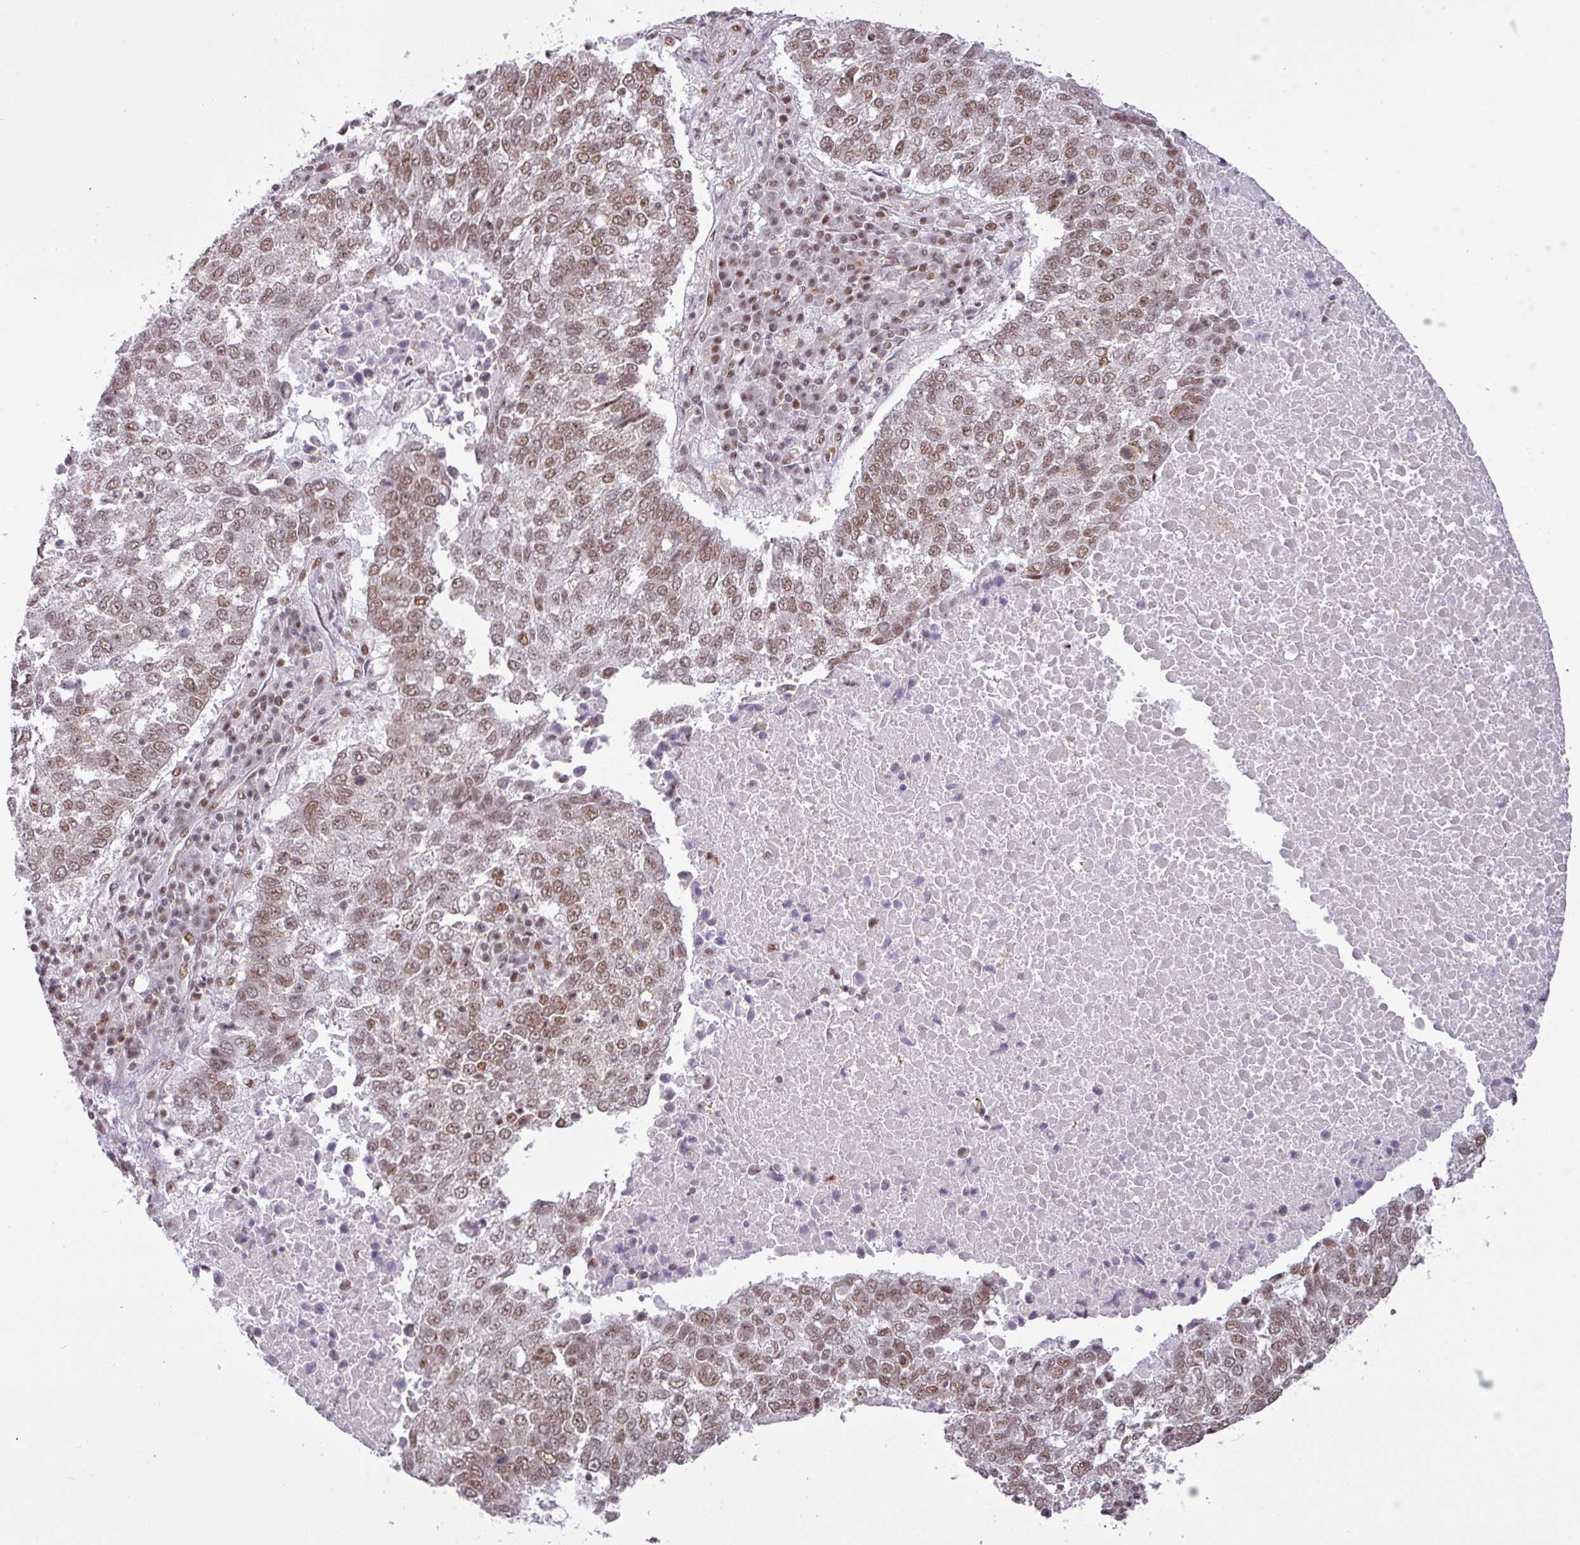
{"staining": {"intensity": "moderate", "quantity": ">75%", "location": "nuclear"}, "tissue": "lung cancer", "cell_type": "Tumor cells", "image_type": "cancer", "snomed": [{"axis": "morphology", "description": "Squamous cell carcinoma, NOS"}, {"axis": "topography", "description": "Lung"}], "caption": "Immunohistochemical staining of human lung cancer reveals medium levels of moderate nuclear expression in about >75% of tumor cells. The staining is performed using DAB brown chromogen to label protein expression. The nuclei are counter-stained blue using hematoxylin.", "gene": "NCOA5", "patient": {"sex": "male", "age": 73}}